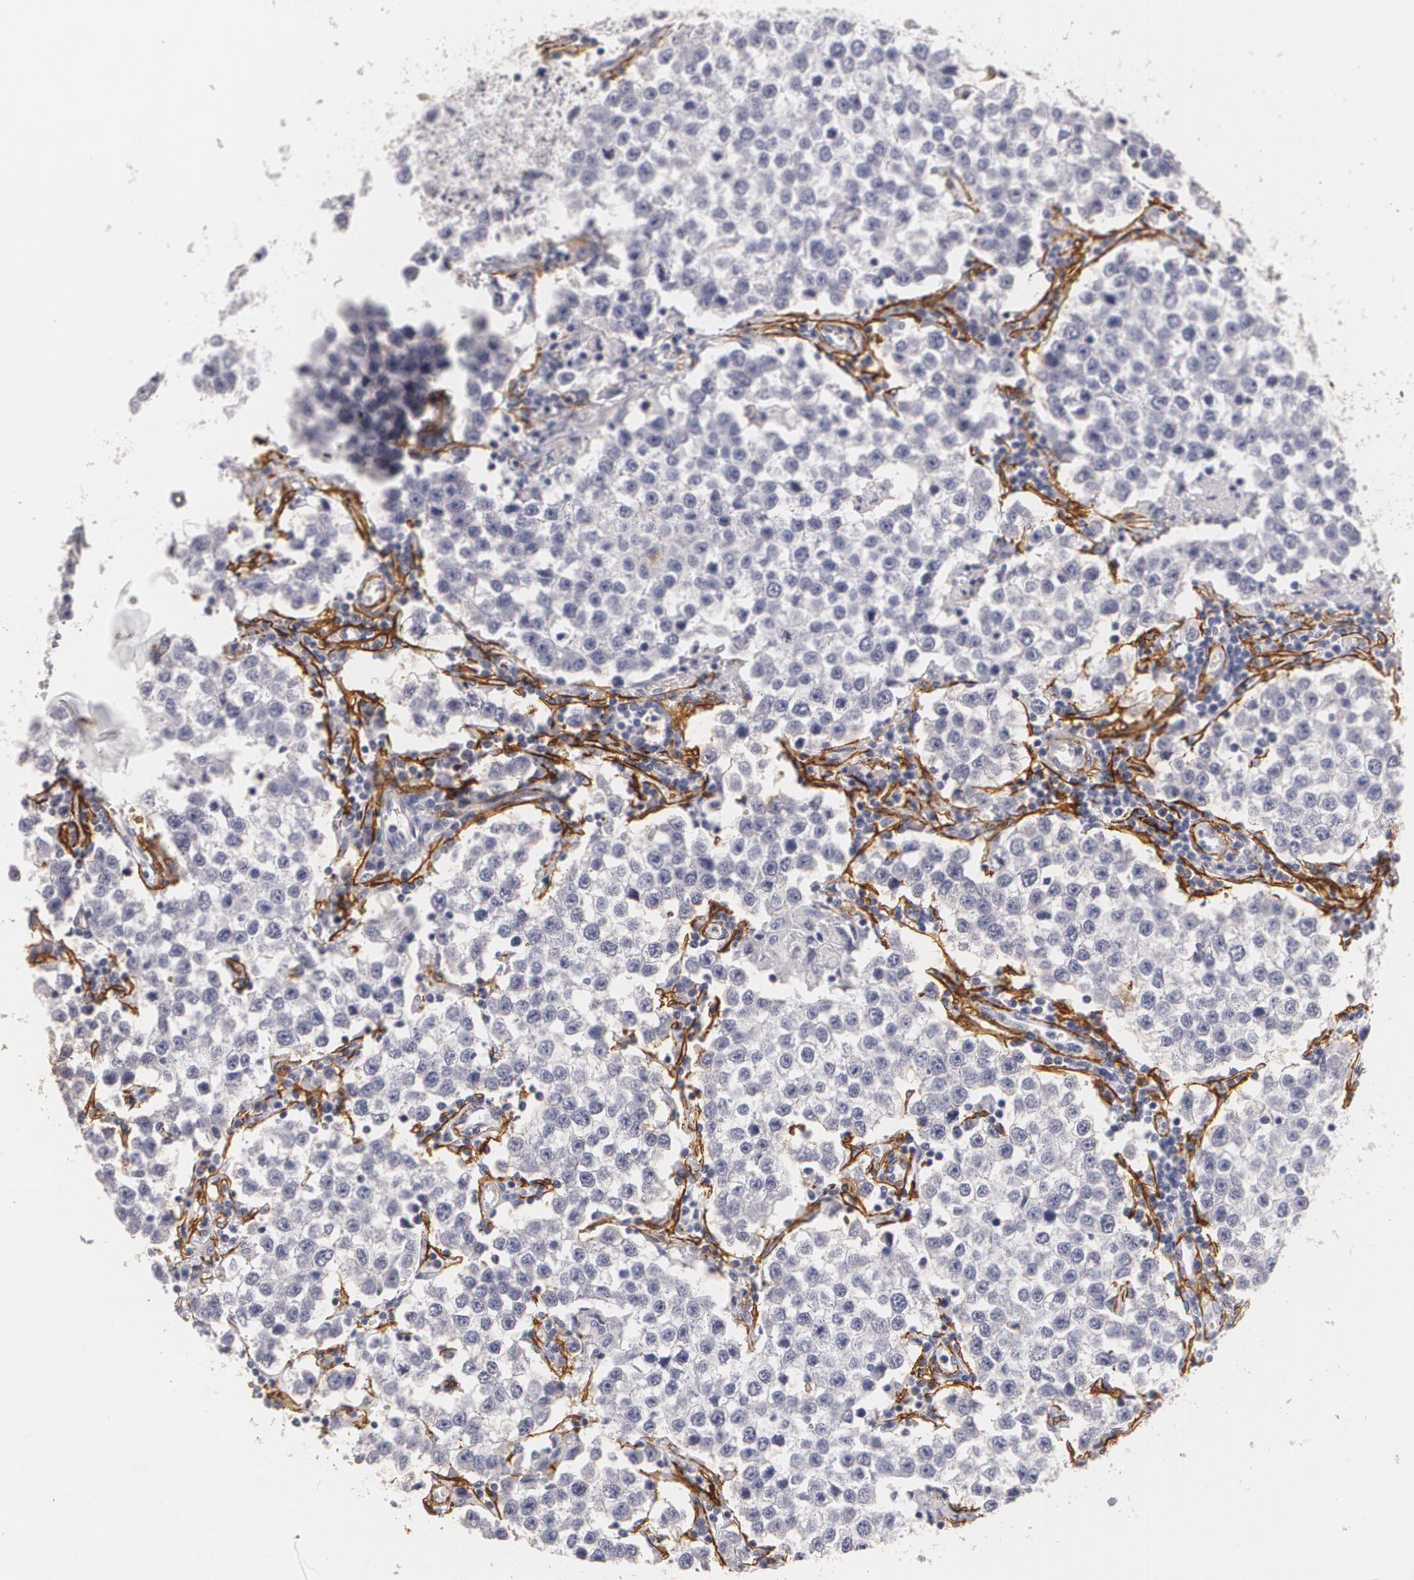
{"staining": {"intensity": "negative", "quantity": "none", "location": "none"}, "tissue": "testis cancer", "cell_type": "Tumor cells", "image_type": "cancer", "snomed": [{"axis": "morphology", "description": "Seminoma, NOS"}, {"axis": "topography", "description": "Testis"}], "caption": "This is a histopathology image of IHC staining of seminoma (testis), which shows no expression in tumor cells. (DAB (3,3'-diaminobenzidine) immunohistochemistry (IHC), high magnification).", "gene": "NGFR", "patient": {"sex": "male", "age": 36}}